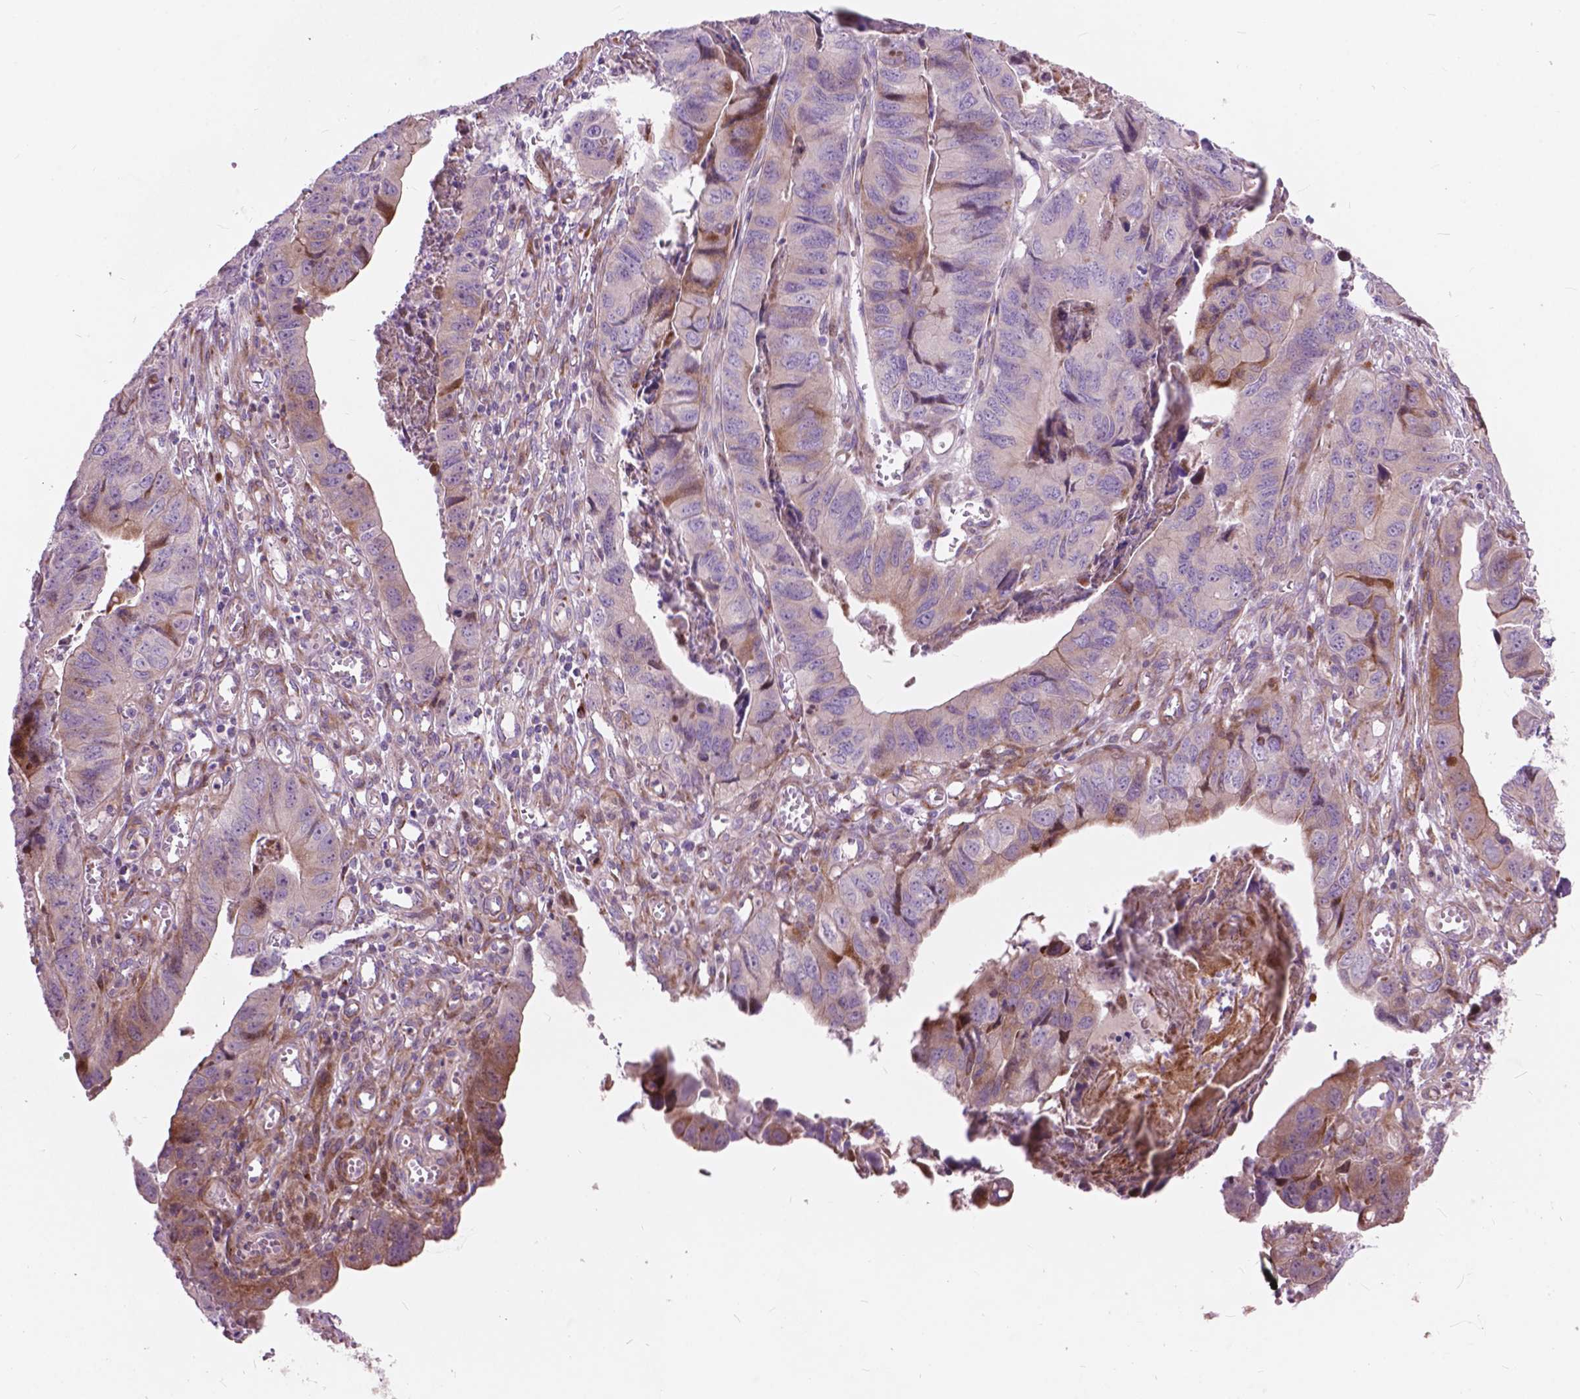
{"staining": {"intensity": "moderate", "quantity": "25%-75%", "location": "cytoplasmic/membranous"}, "tissue": "stomach cancer", "cell_type": "Tumor cells", "image_type": "cancer", "snomed": [{"axis": "morphology", "description": "Adenocarcinoma, NOS"}, {"axis": "topography", "description": "Stomach, lower"}], "caption": "DAB (3,3'-diaminobenzidine) immunohistochemical staining of stomach cancer (adenocarcinoma) exhibits moderate cytoplasmic/membranous protein positivity in about 25%-75% of tumor cells.", "gene": "MORN1", "patient": {"sex": "male", "age": 77}}